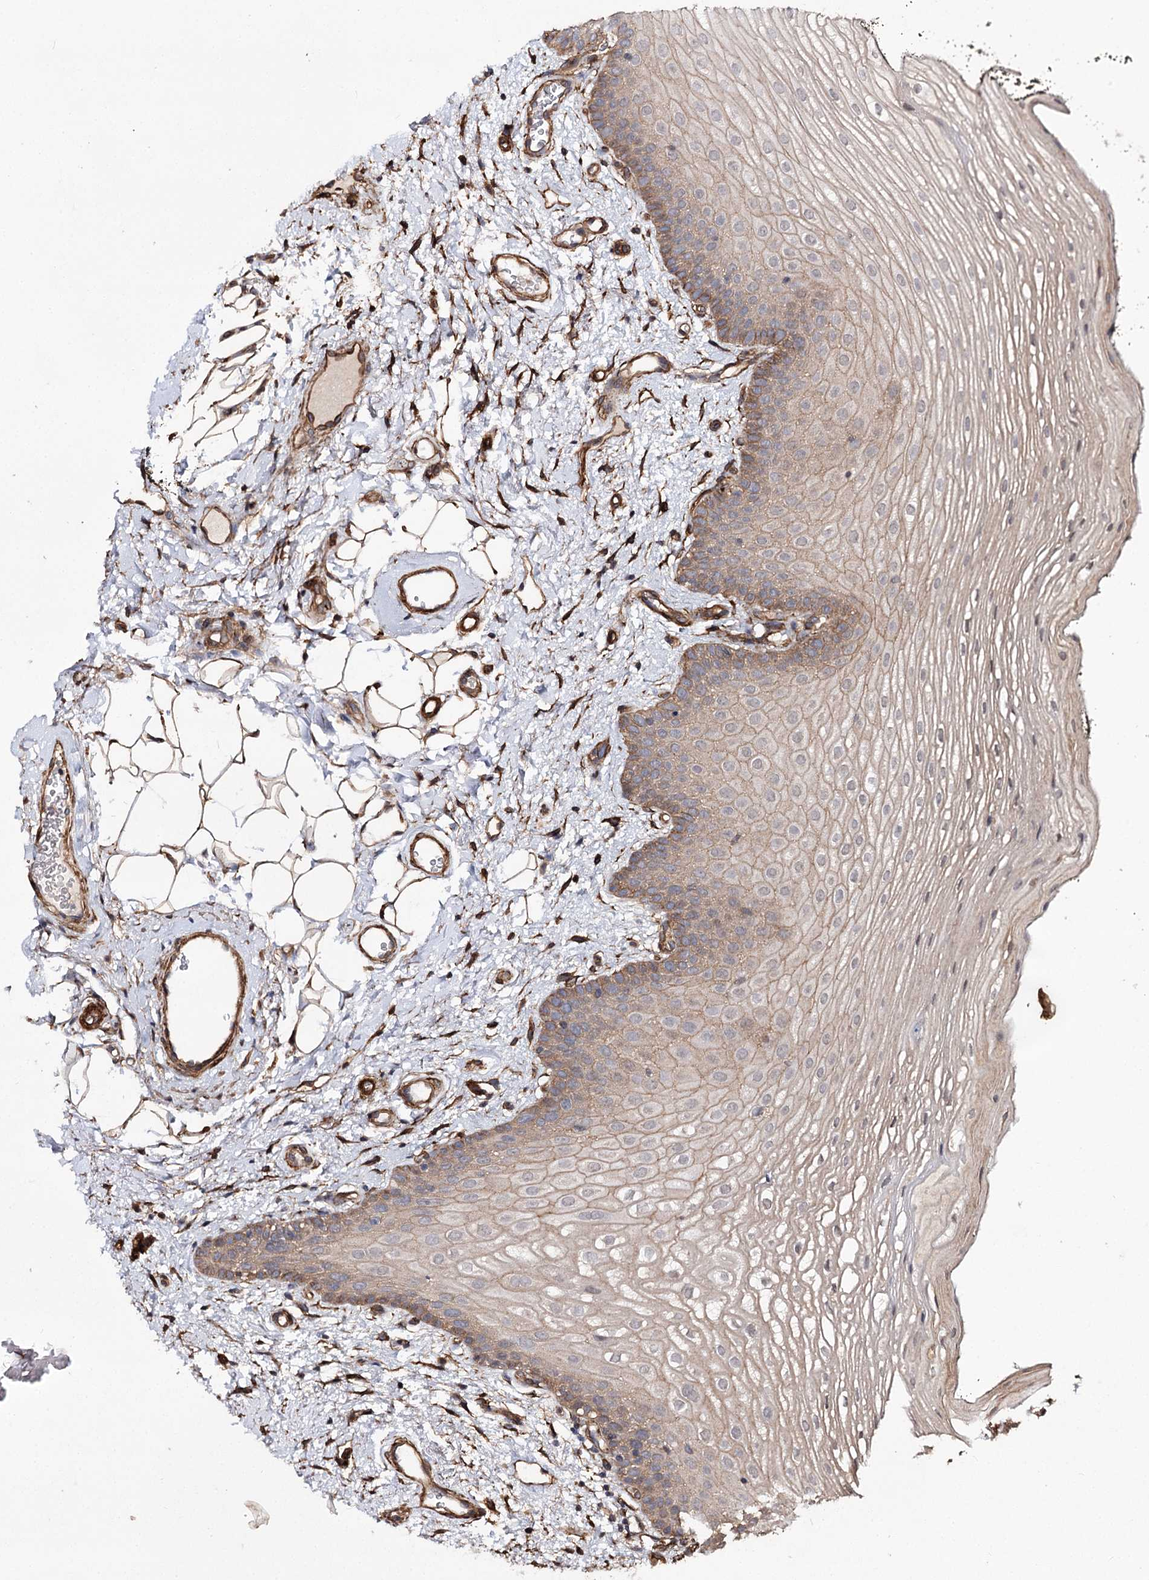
{"staining": {"intensity": "moderate", "quantity": ">75%", "location": "cytoplasmic/membranous"}, "tissue": "oral mucosa", "cell_type": "Squamous epithelial cells", "image_type": "normal", "snomed": [{"axis": "morphology", "description": "No evidence of malignacy"}, {"axis": "topography", "description": "Oral tissue"}, {"axis": "topography", "description": "Head-Neck"}], "caption": "Protein analysis of normal oral mucosa exhibits moderate cytoplasmic/membranous staining in approximately >75% of squamous epithelial cells.", "gene": "MYO1C", "patient": {"sex": "male", "age": 68}}